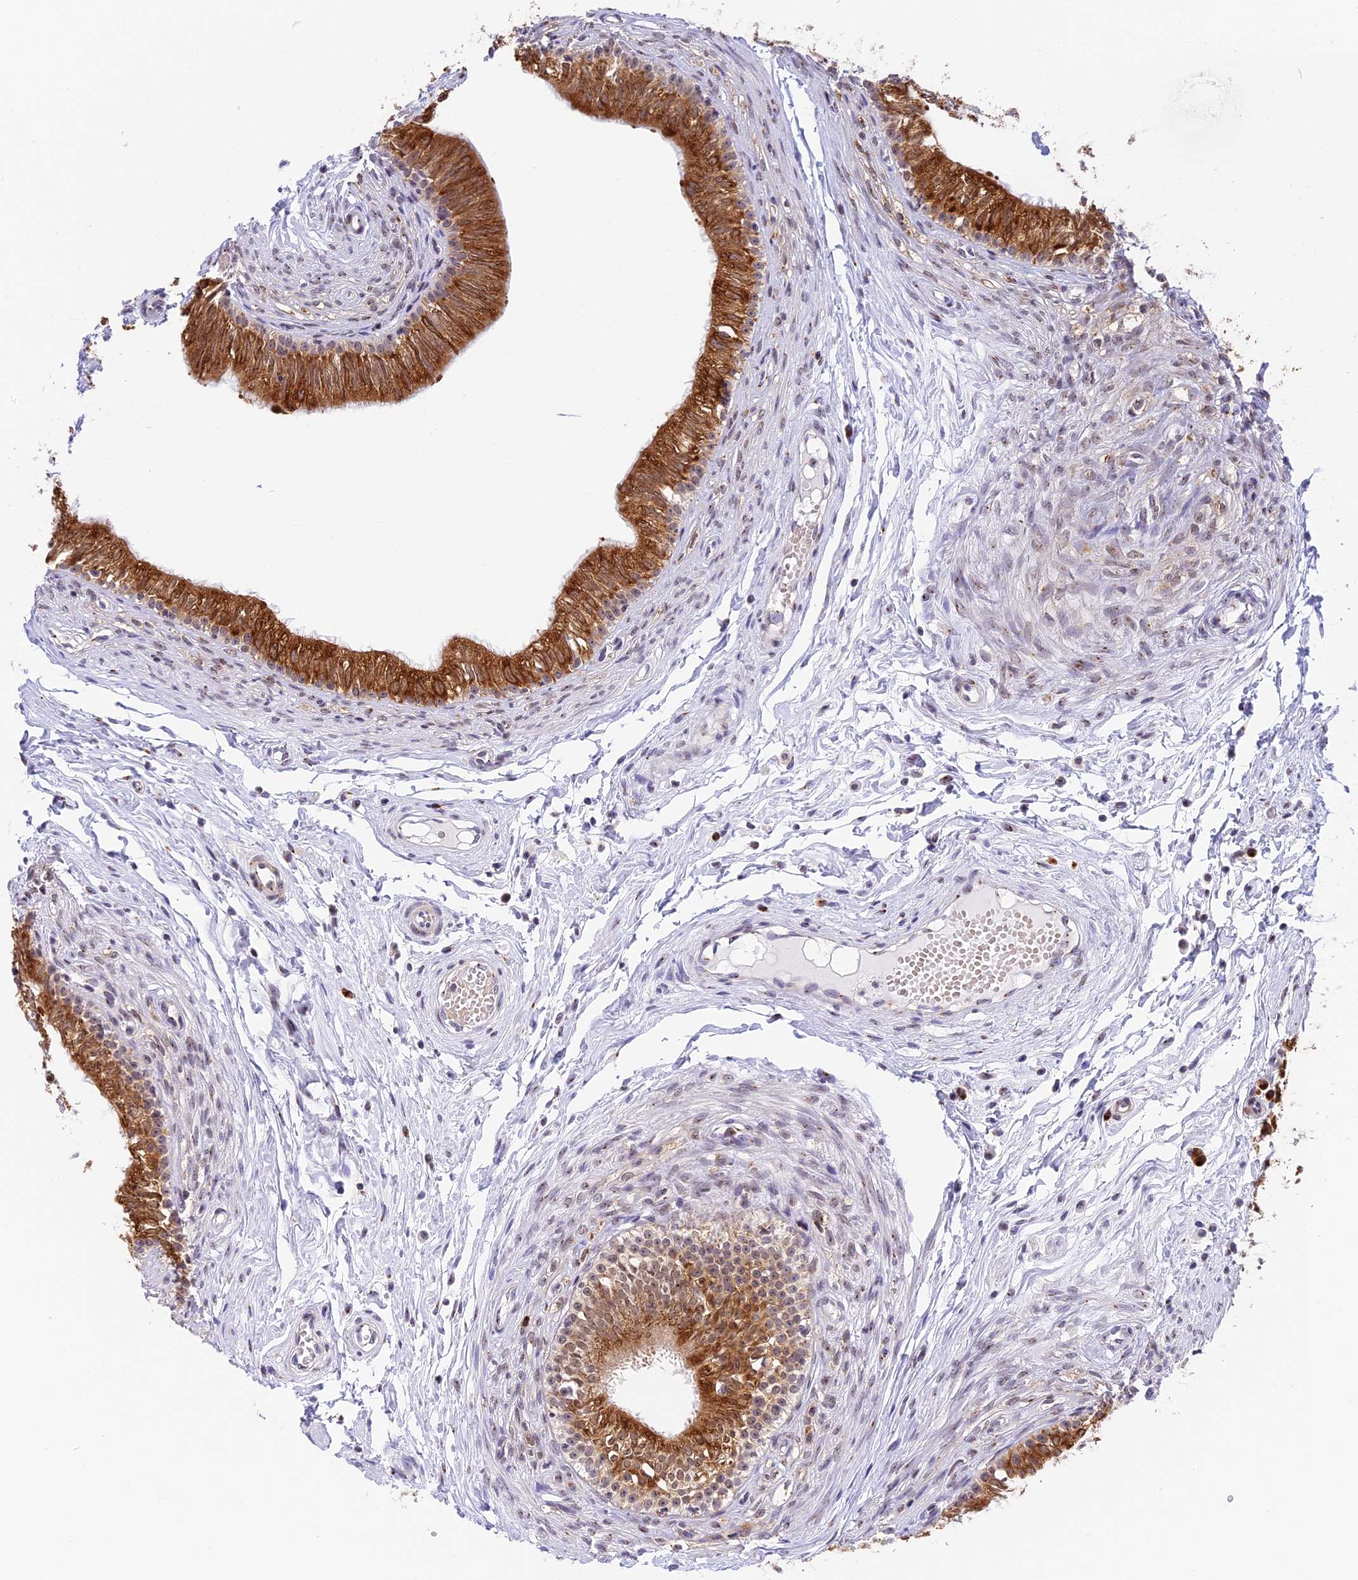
{"staining": {"intensity": "moderate", "quantity": ">75%", "location": "cytoplasmic/membranous,nuclear"}, "tissue": "epididymis", "cell_type": "Glandular cells", "image_type": "normal", "snomed": [{"axis": "morphology", "description": "Normal tissue, NOS"}, {"axis": "topography", "description": "Epididymis, spermatic cord, NOS"}], "caption": "IHC (DAB (3,3'-diaminobenzidine)) staining of benign epididymis exhibits moderate cytoplasmic/membranous,nuclear protein positivity in about >75% of glandular cells.", "gene": "HEATR5B", "patient": {"sex": "male", "age": 22}}